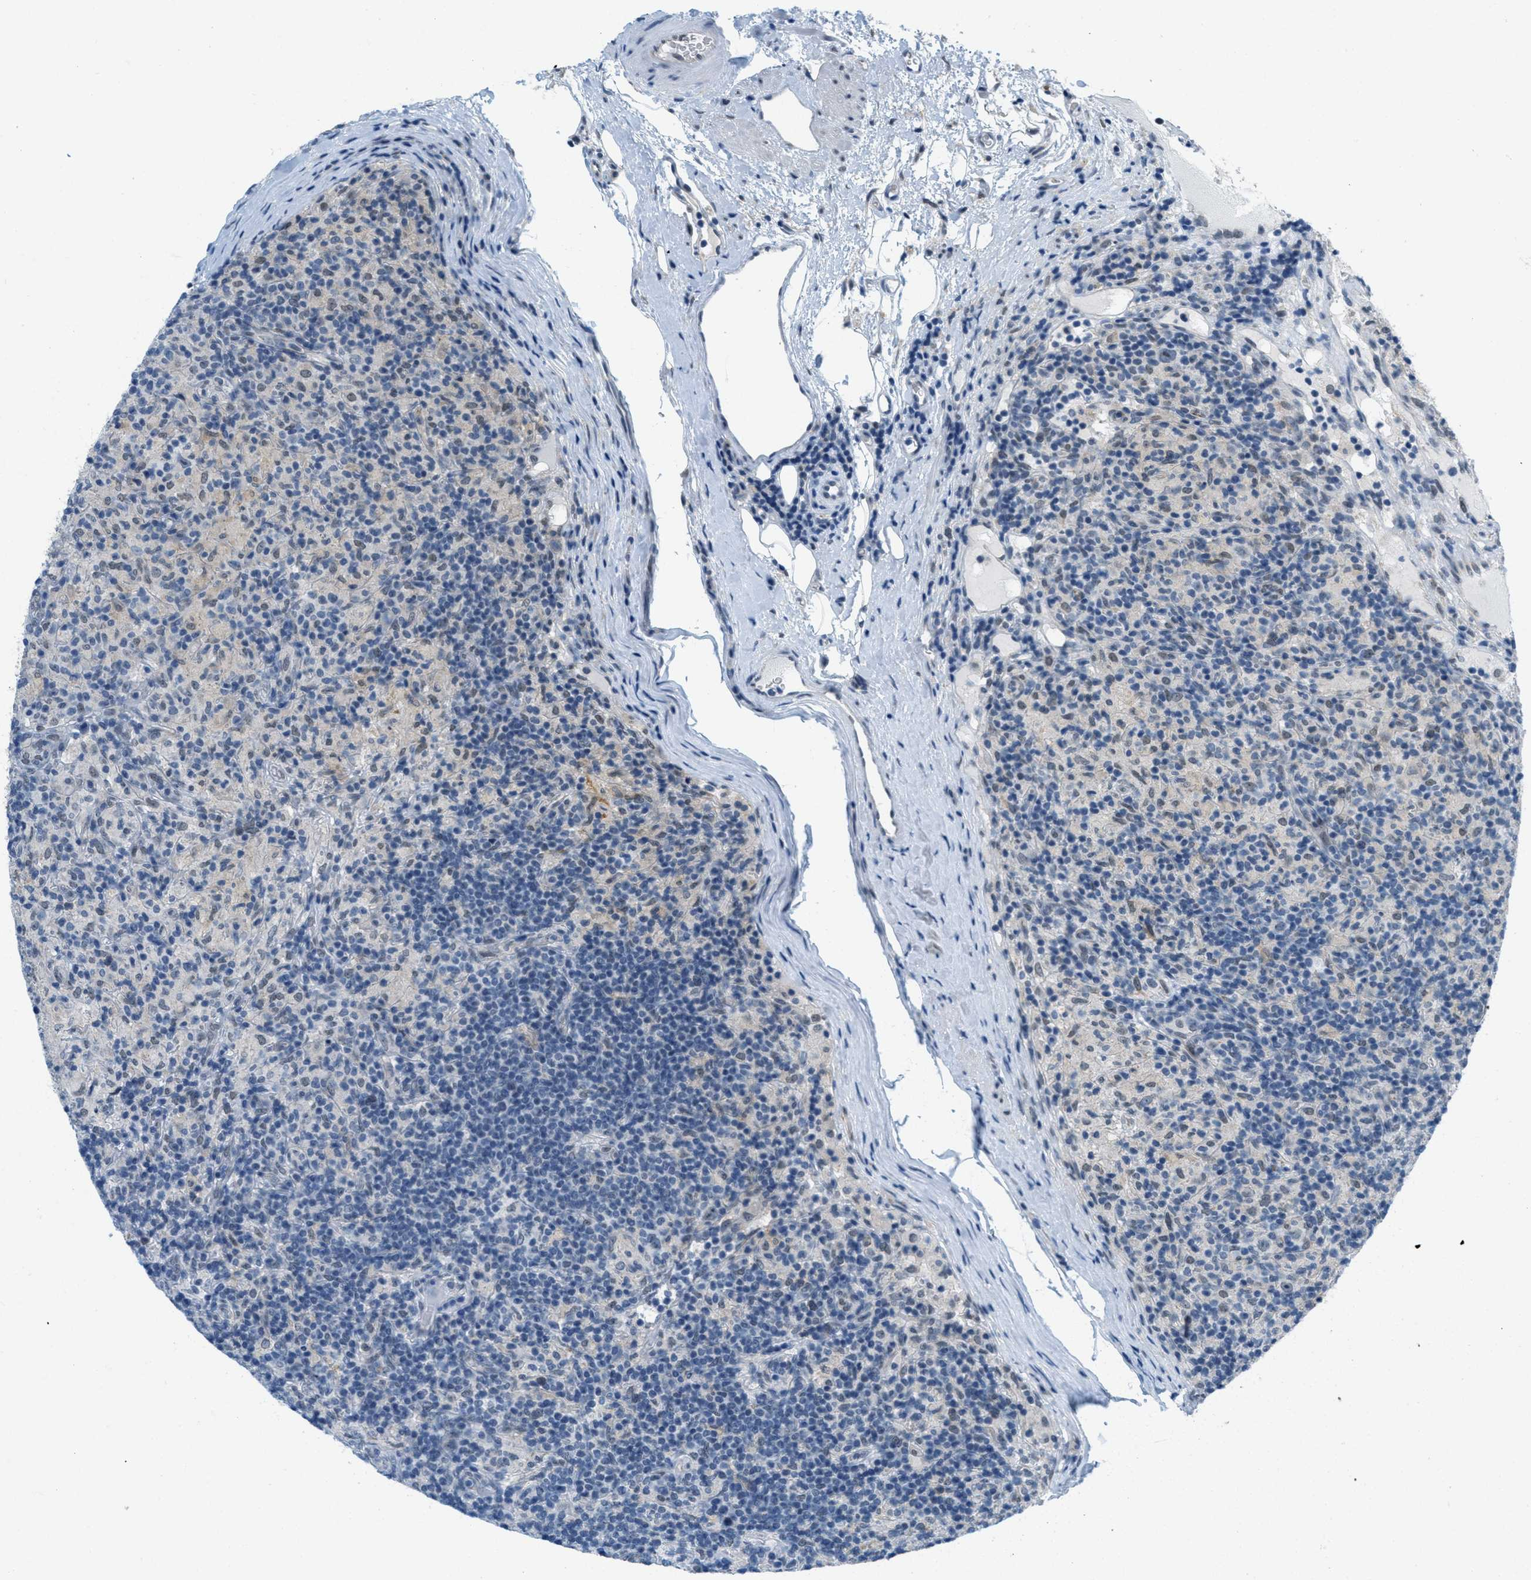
{"staining": {"intensity": "negative", "quantity": "none", "location": "none"}, "tissue": "lymphoma", "cell_type": "Tumor cells", "image_type": "cancer", "snomed": [{"axis": "morphology", "description": "Hodgkin's disease, NOS"}, {"axis": "topography", "description": "Lymph node"}], "caption": "IHC micrograph of human Hodgkin's disease stained for a protein (brown), which displays no expression in tumor cells.", "gene": "HS3ST2", "patient": {"sex": "male", "age": 70}}